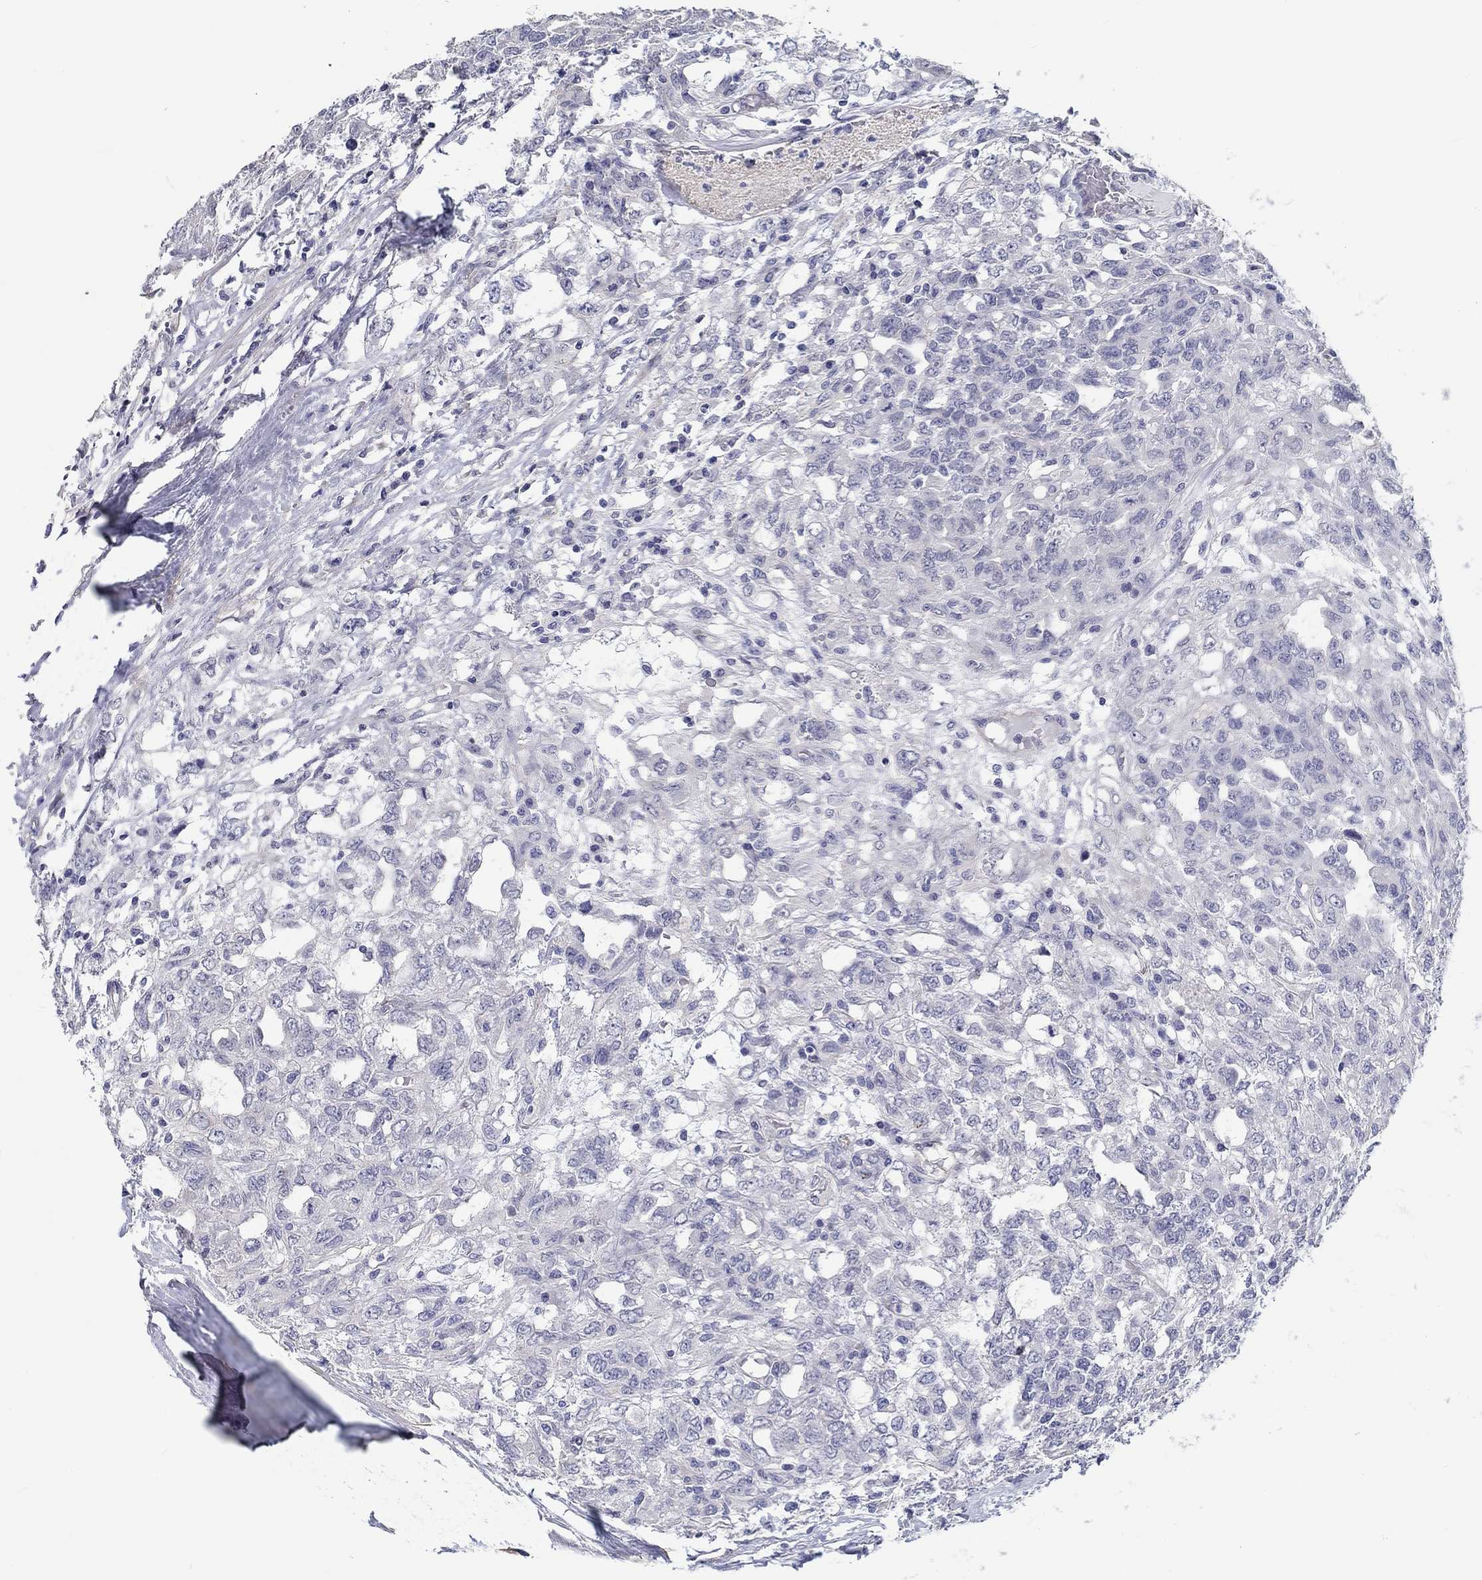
{"staining": {"intensity": "negative", "quantity": "none", "location": "none"}, "tissue": "testis cancer", "cell_type": "Tumor cells", "image_type": "cancer", "snomed": [{"axis": "morphology", "description": "Seminoma, NOS"}, {"axis": "topography", "description": "Testis"}], "caption": "This is a photomicrograph of immunohistochemistry staining of testis cancer (seminoma), which shows no staining in tumor cells.", "gene": "CRYGD", "patient": {"sex": "male", "age": 52}}